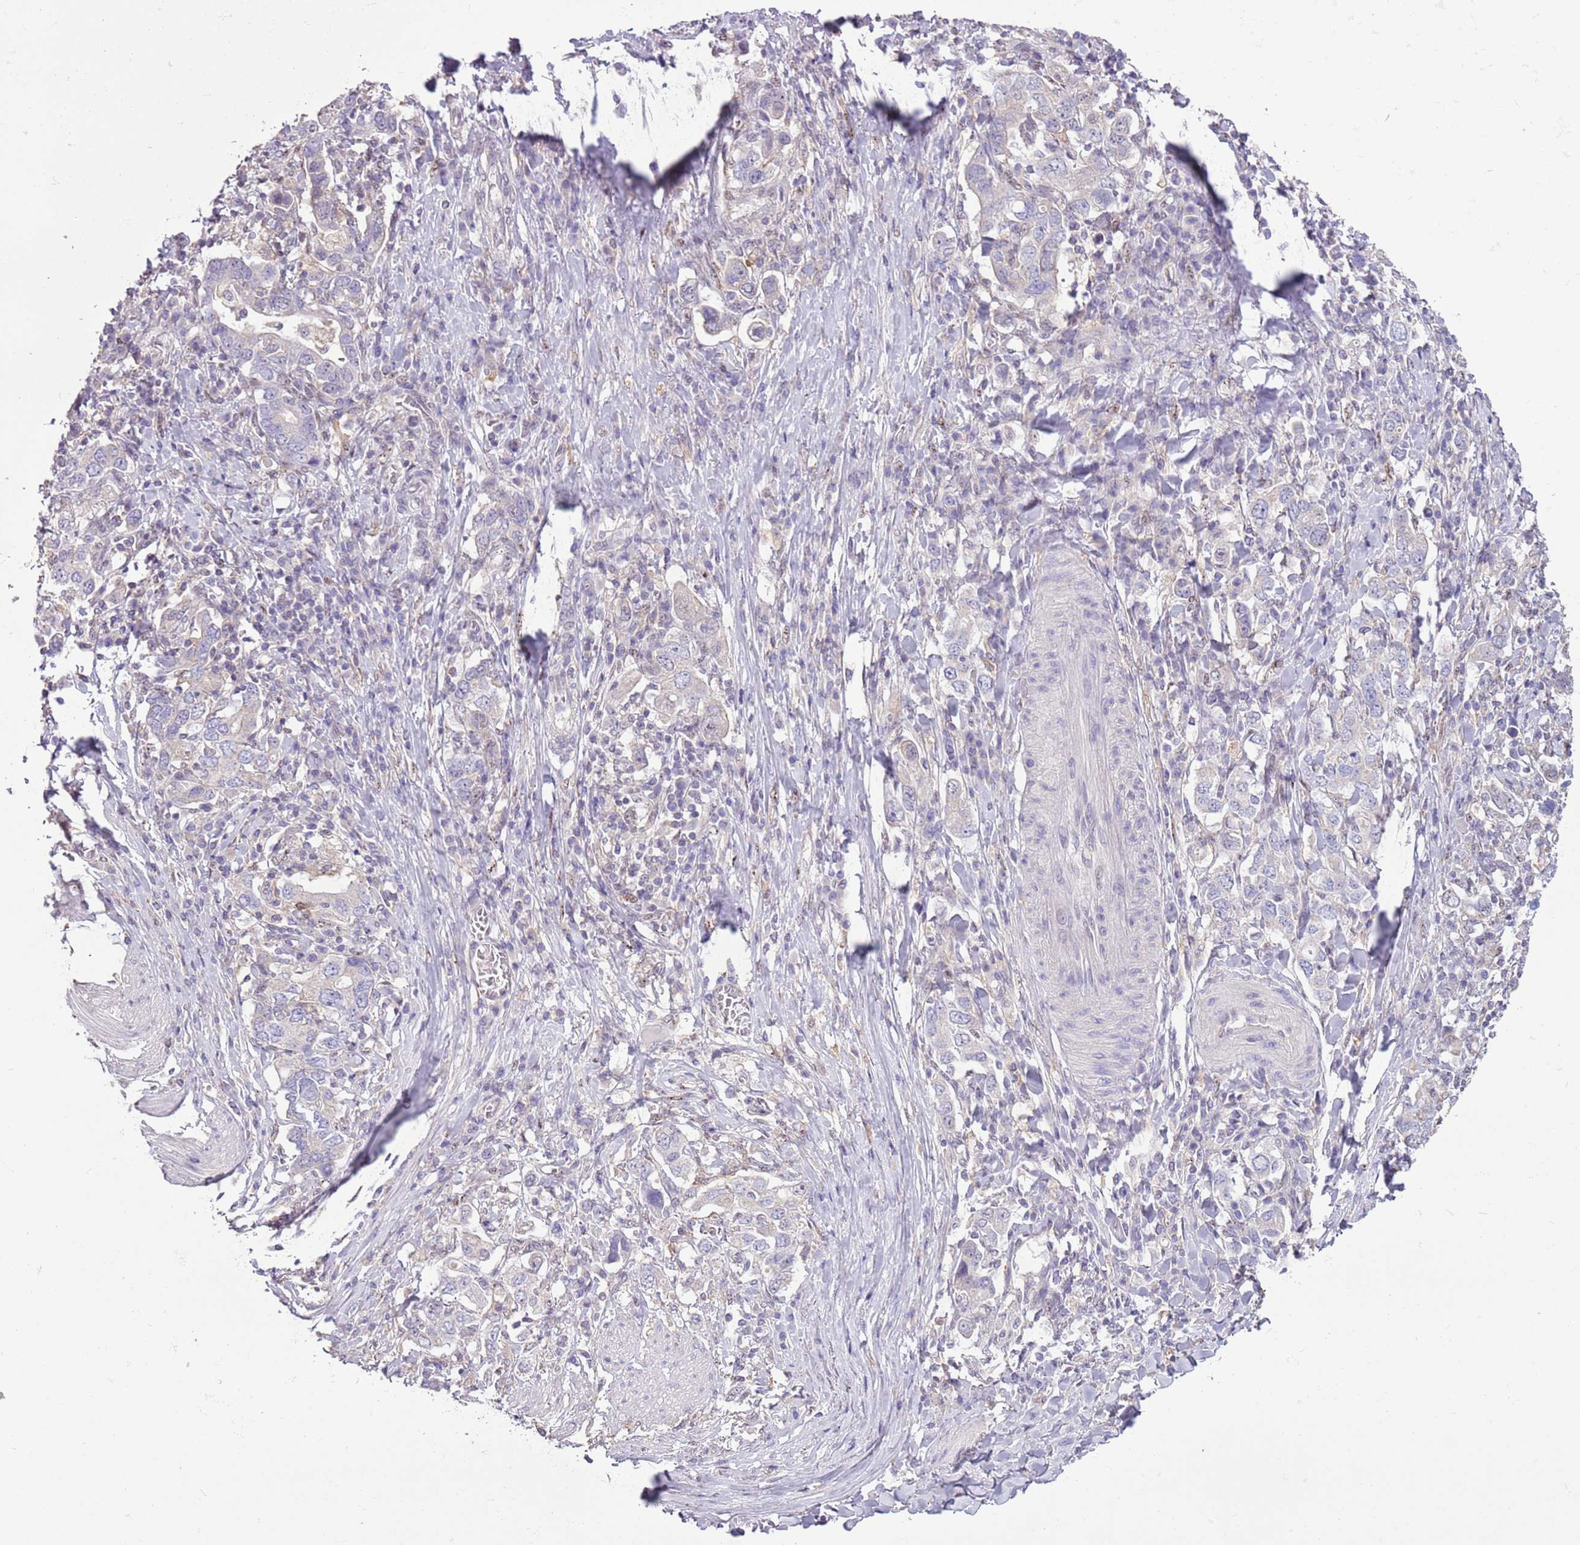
{"staining": {"intensity": "negative", "quantity": "none", "location": "none"}, "tissue": "stomach cancer", "cell_type": "Tumor cells", "image_type": "cancer", "snomed": [{"axis": "morphology", "description": "Adenocarcinoma, NOS"}, {"axis": "topography", "description": "Stomach, upper"}, {"axis": "topography", "description": "Stomach"}], "caption": "High magnification brightfield microscopy of adenocarcinoma (stomach) stained with DAB (brown) and counterstained with hematoxylin (blue): tumor cells show no significant positivity.", "gene": "CAPN9", "patient": {"sex": "male", "age": 62}}